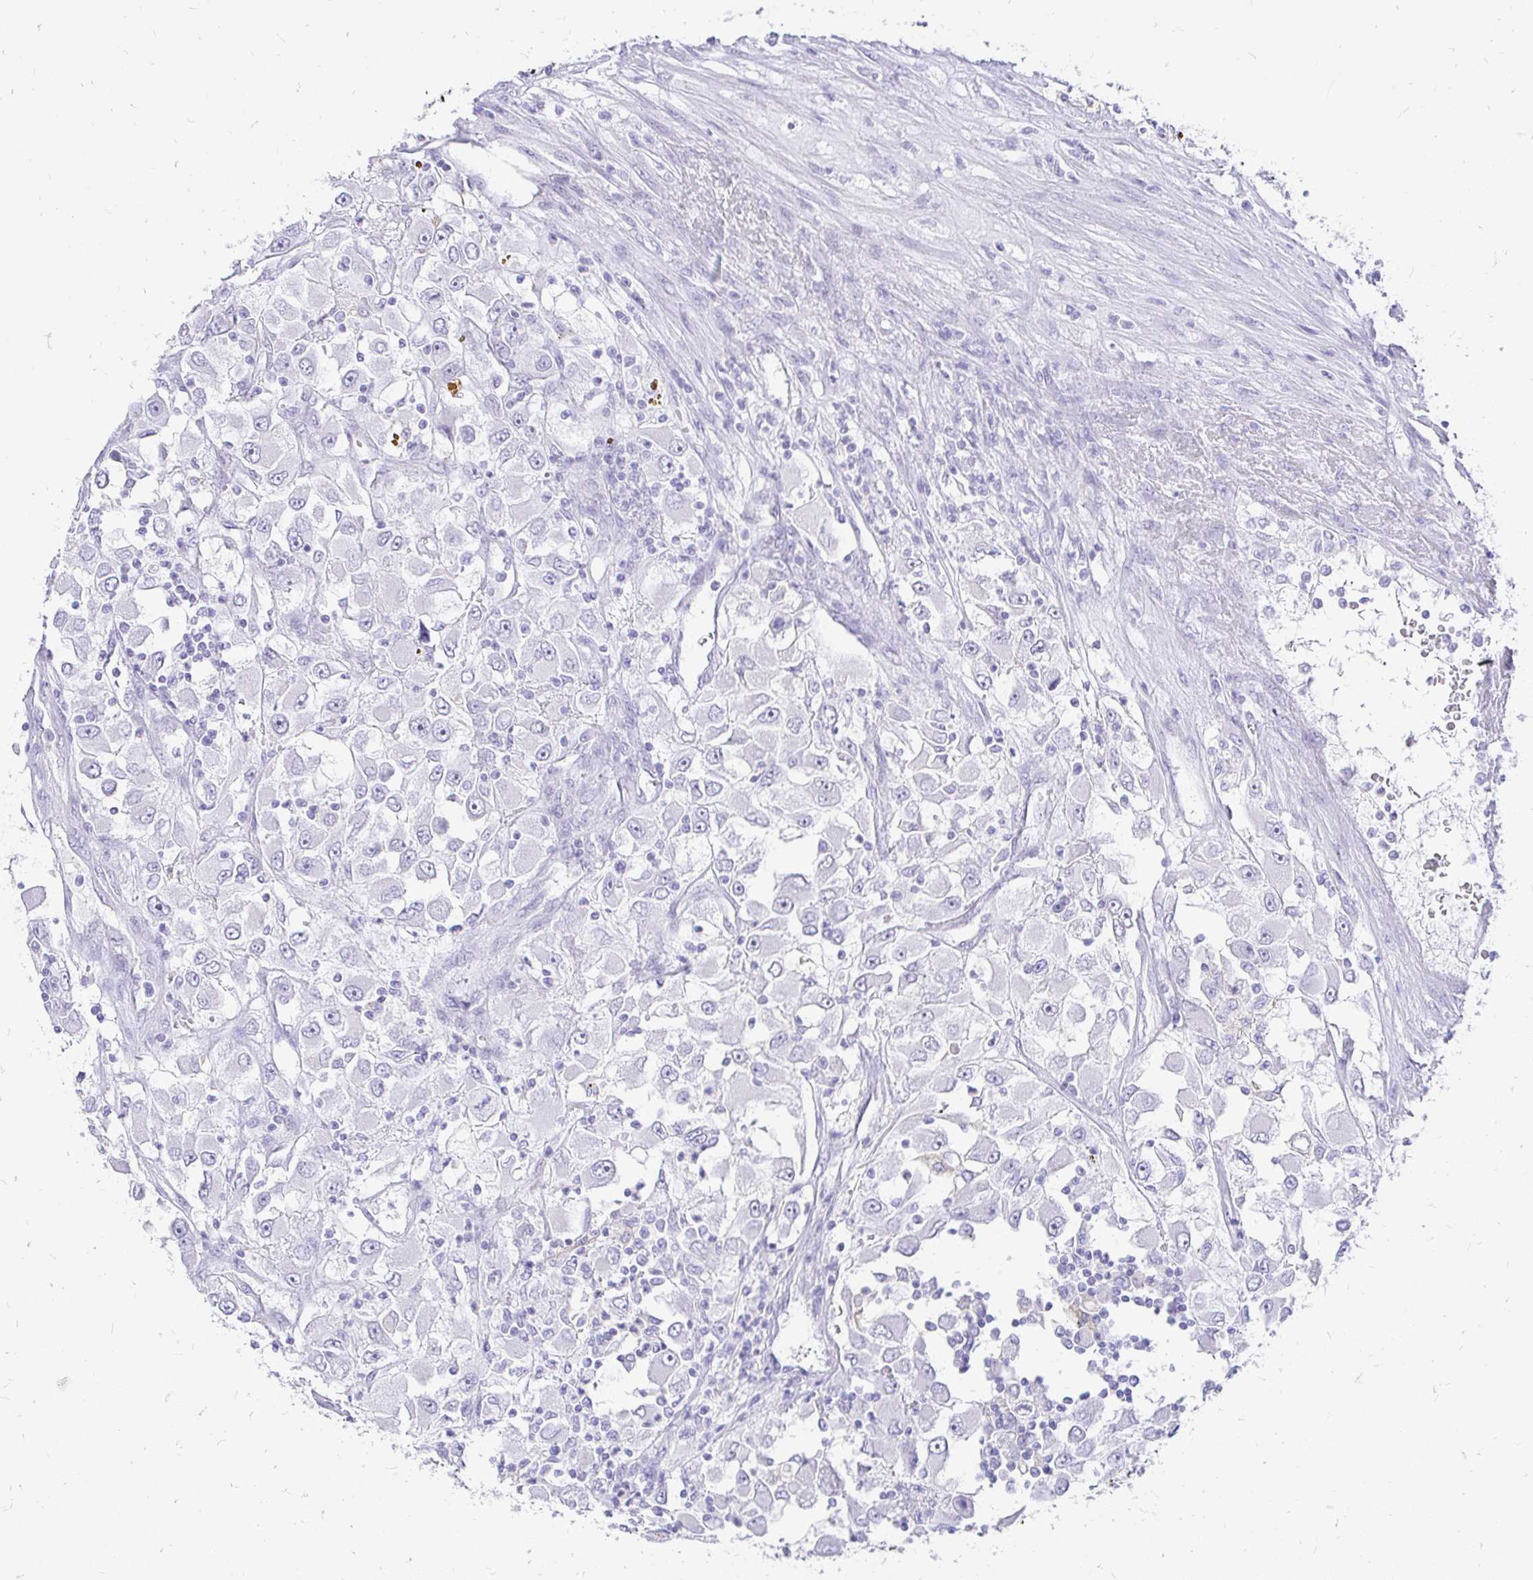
{"staining": {"intensity": "negative", "quantity": "none", "location": "none"}, "tissue": "renal cancer", "cell_type": "Tumor cells", "image_type": "cancer", "snomed": [{"axis": "morphology", "description": "Adenocarcinoma, NOS"}, {"axis": "topography", "description": "Kidney"}], "caption": "There is no significant expression in tumor cells of adenocarcinoma (renal).", "gene": "FATE1", "patient": {"sex": "female", "age": 52}}